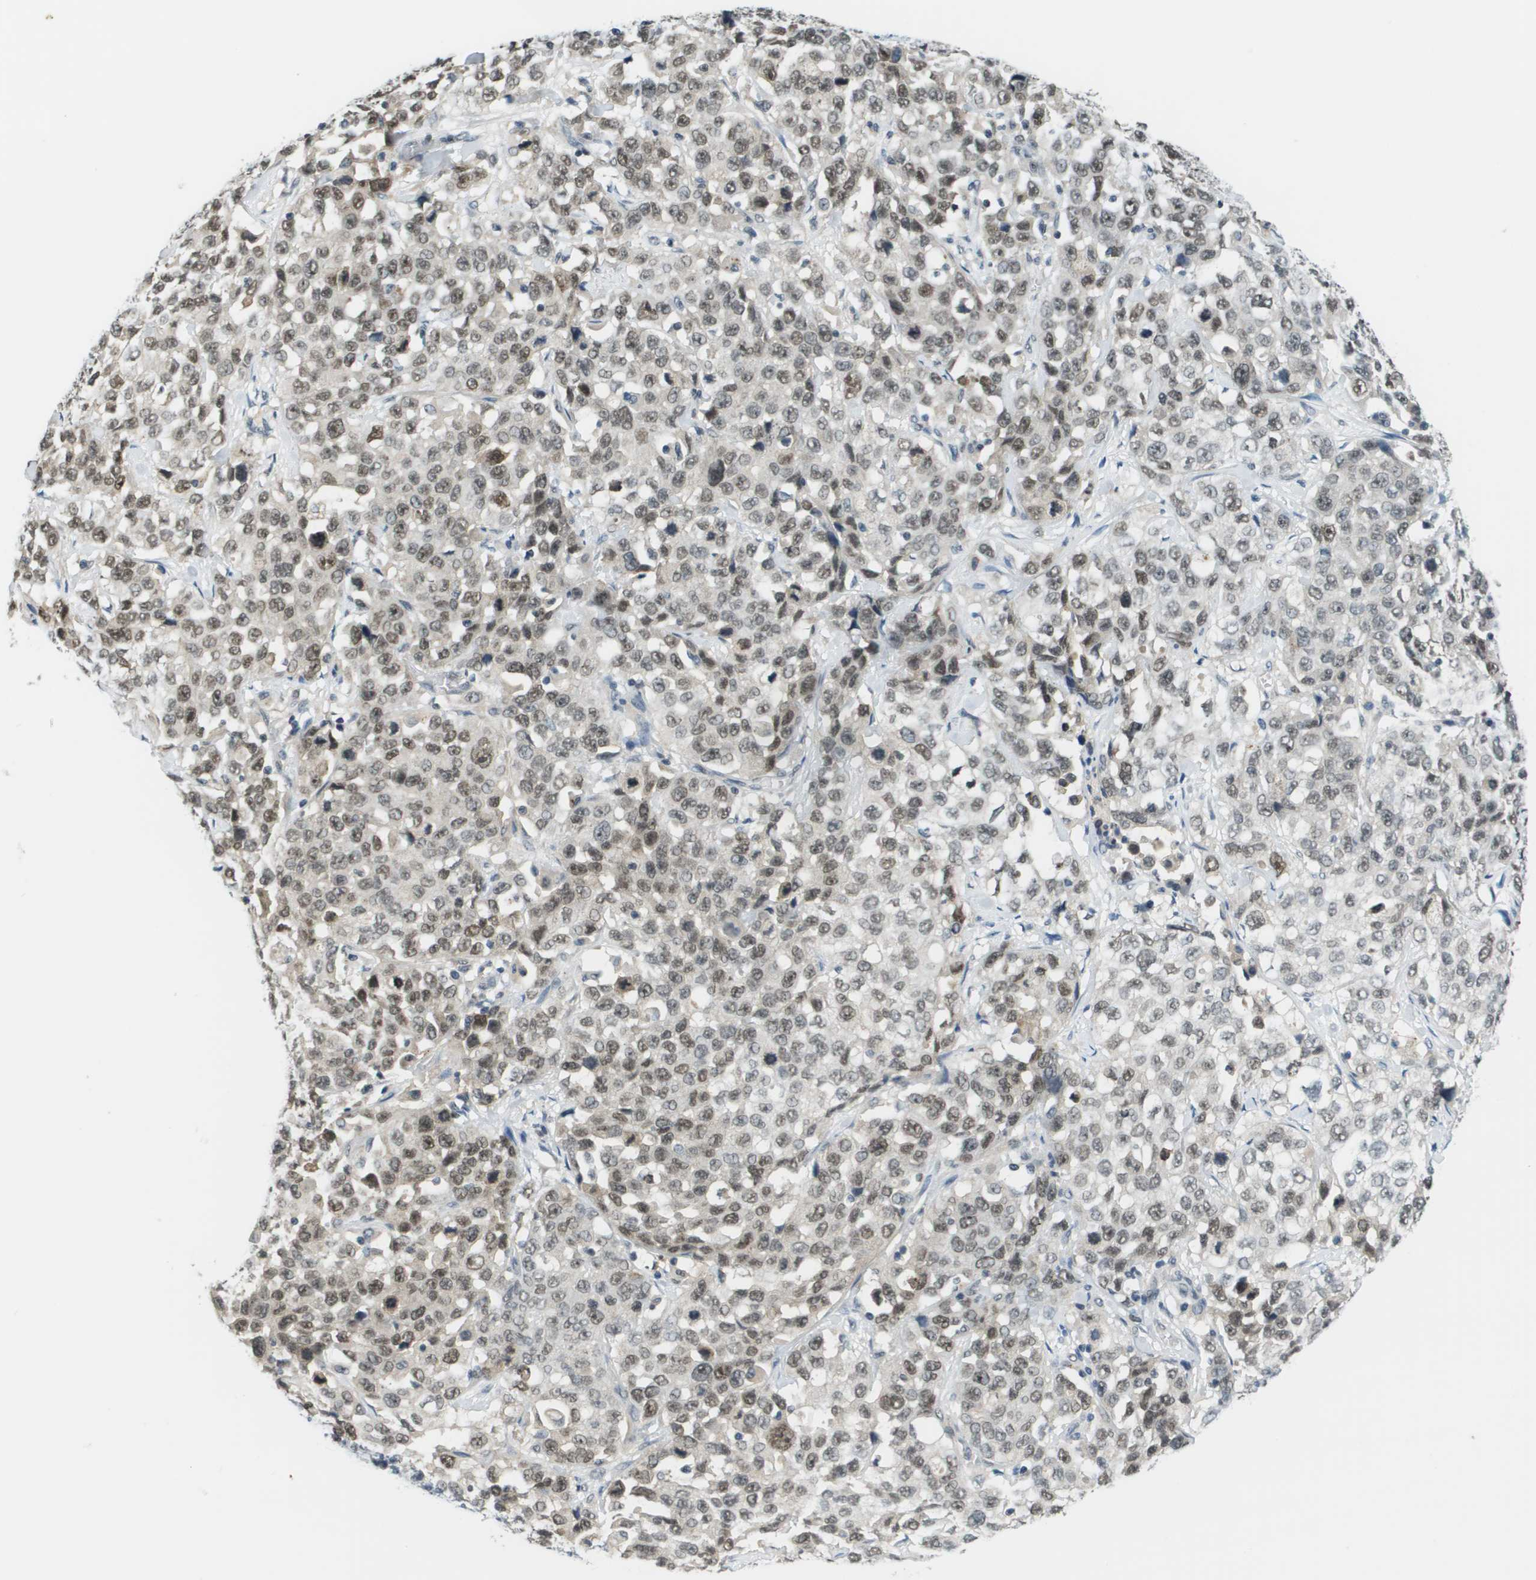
{"staining": {"intensity": "moderate", "quantity": "25%-75%", "location": "nuclear"}, "tissue": "stomach cancer", "cell_type": "Tumor cells", "image_type": "cancer", "snomed": [{"axis": "morphology", "description": "Normal tissue, NOS"}, {"axis": "morphology", "description": "Adenocarcinoma, NOS"}, {"axis": "topography", "description": "Stomach"}], "caption": "Immunohistochemical staining of stomach cancer demonstrates medium levels of moderate nuclear expression in approximately 25%-75% of tumor cells. The protein is stained brown, and the nuclei are stained in blue (DAB (3,3'-diaminobenzidine) IHC with brightfield microscopy, high magnification).", "gene": "CBX5", "patient": {"sex": "male", "age": 48}}